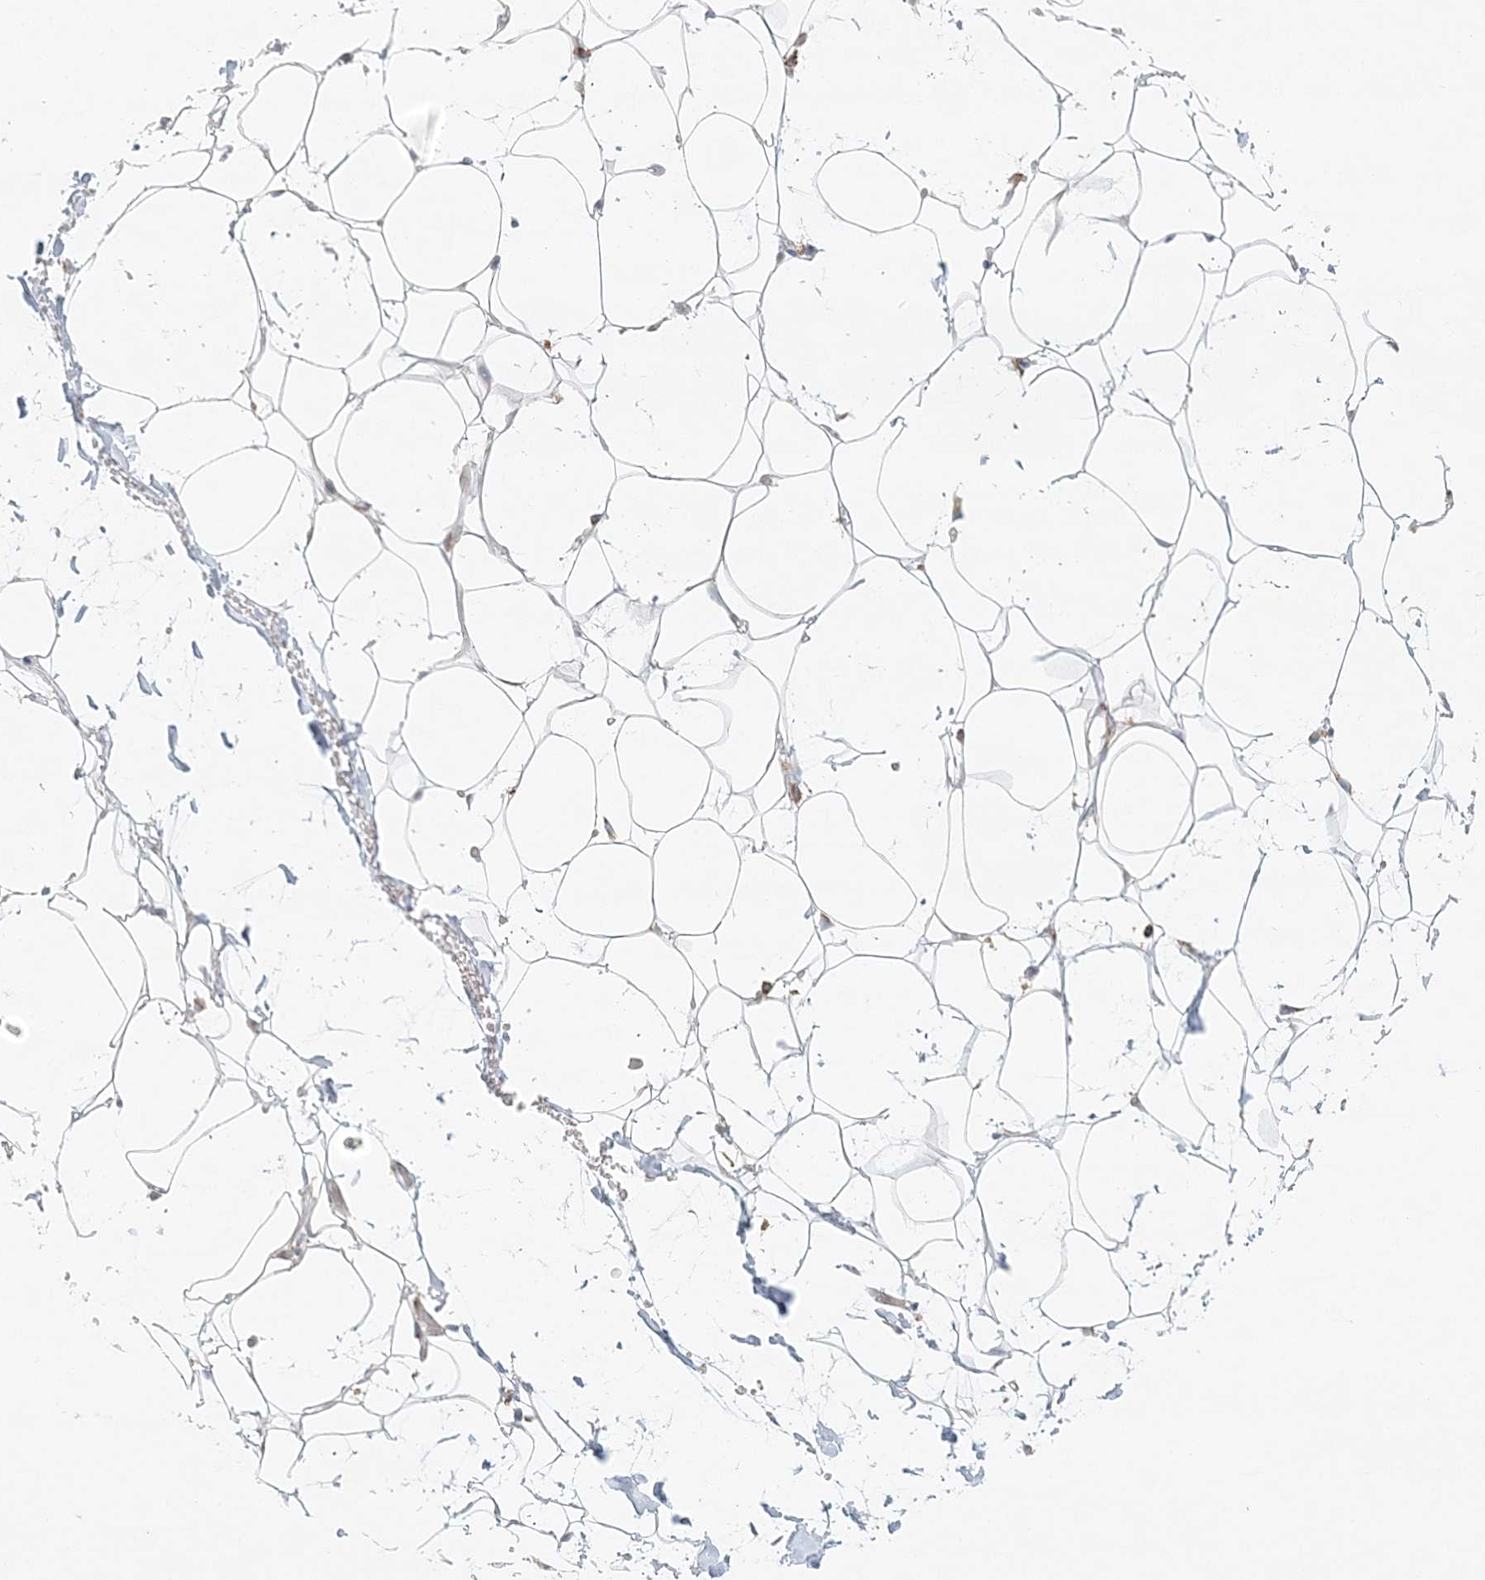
{"staining": {"intensity": "negative", "quantity": "none", "location": "none"}, "tissue": "adipose tissue", "cell_type": "Adipocytes", "image_type": "normal", "snomed": [{"axis": "morphology", "description": "Normal tissue, NOS"}, {"axis": "topography", "description": "Breast"}], "caption": "A high-resolution photomicrograph shows IHC staining of normal adipose tissue, which demonstrates no significant expression in adipocytes.", "gene": "STK11IP", "patient": {"sex": "female", "age": 26}}